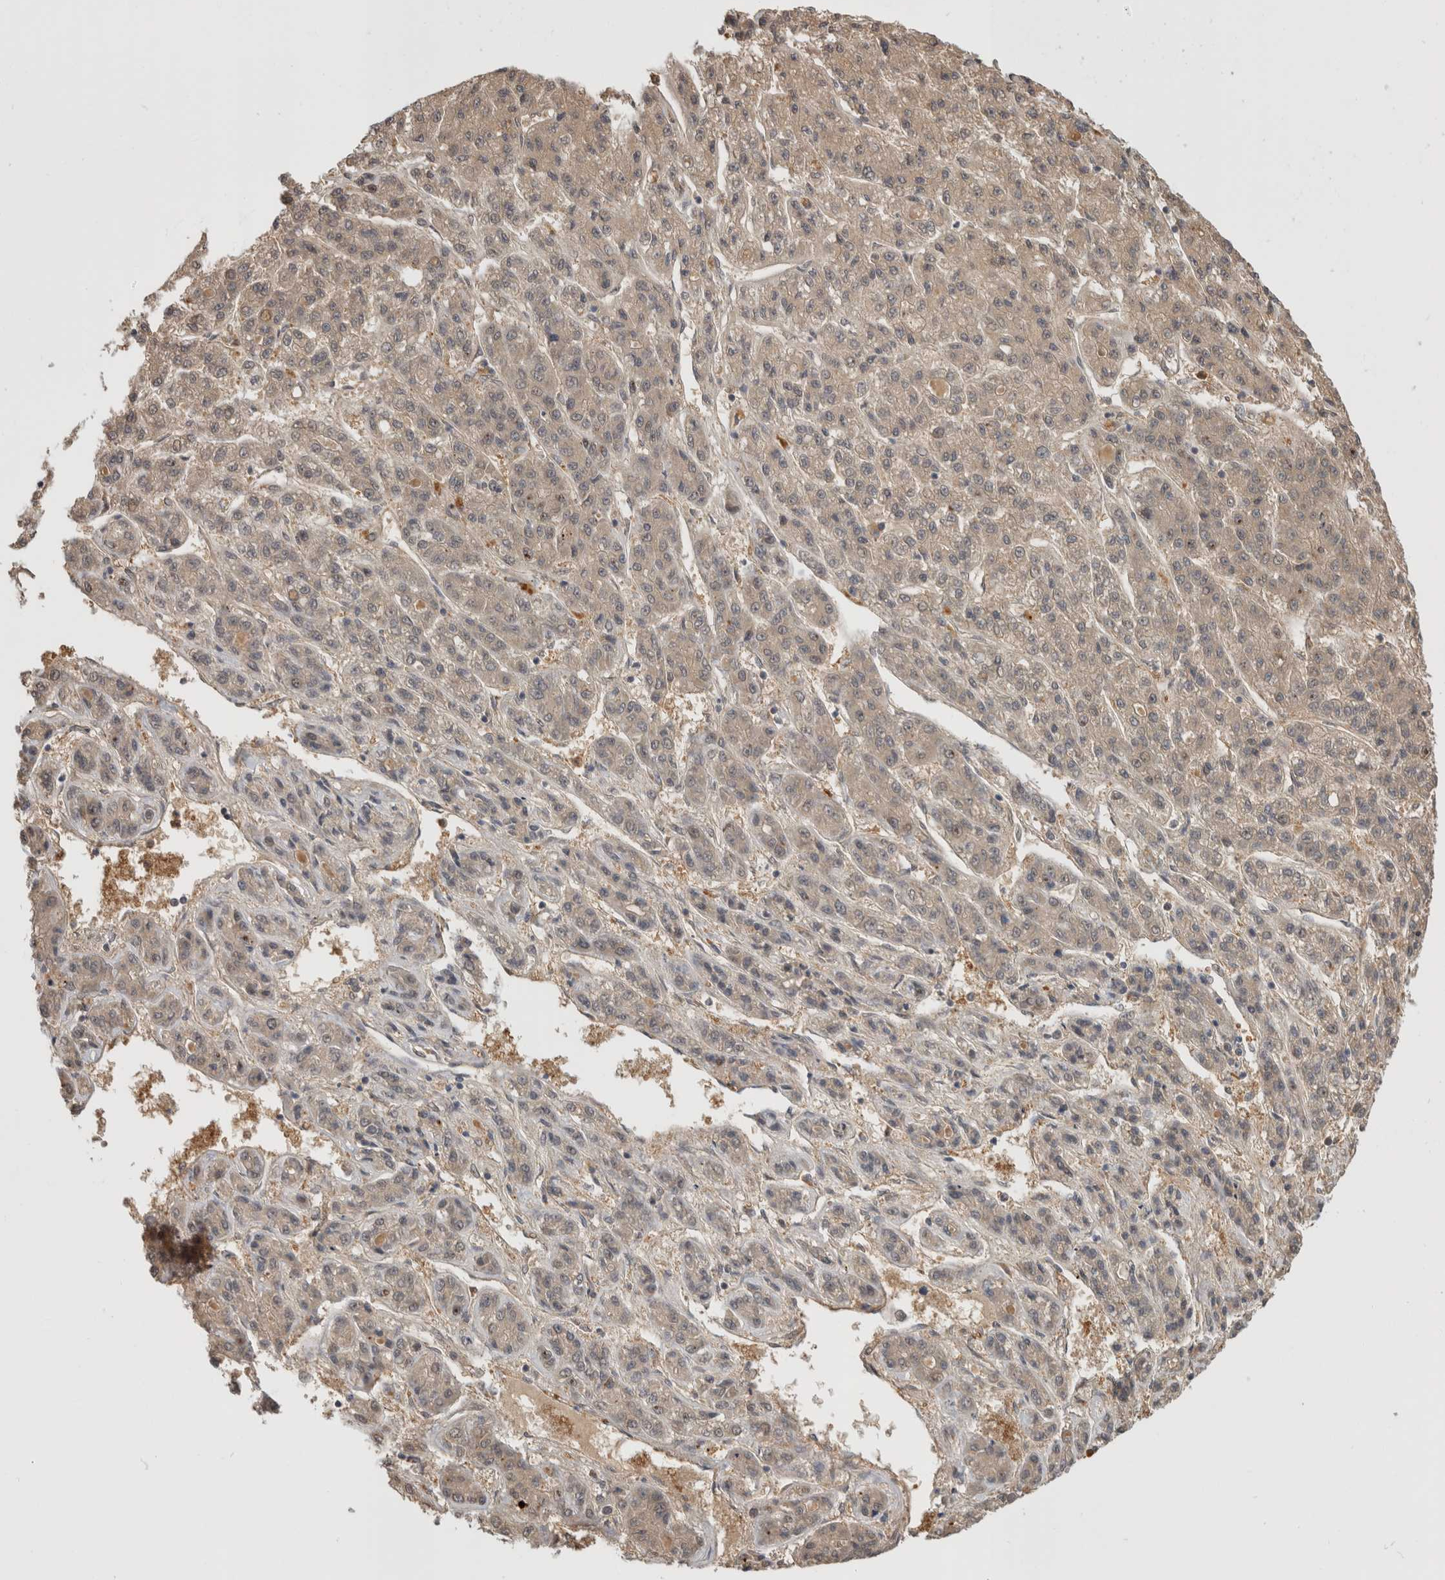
{"staining": {"intensity": "weak", "quantity": "25%-75%", "location": "cytoplasmic/membranous"}, "tissue": "liver cancer", "cell_type": "Tumor cells", "image_type": "cancer", "snomed": [{"axis": "morphology", "description": "Carcinoma, Hepatocellular, NOS"}, {"axis": "topography", "description": "Liver"}], "caption": "About 25%-75% of tumor cells in human liver cancer exhibit weak cytoplasmic/membranous protein staining as visualized by brown immunohistochemical staining.", "gene": "PGM1", "patient": {"sex": "male", "age": 70}}